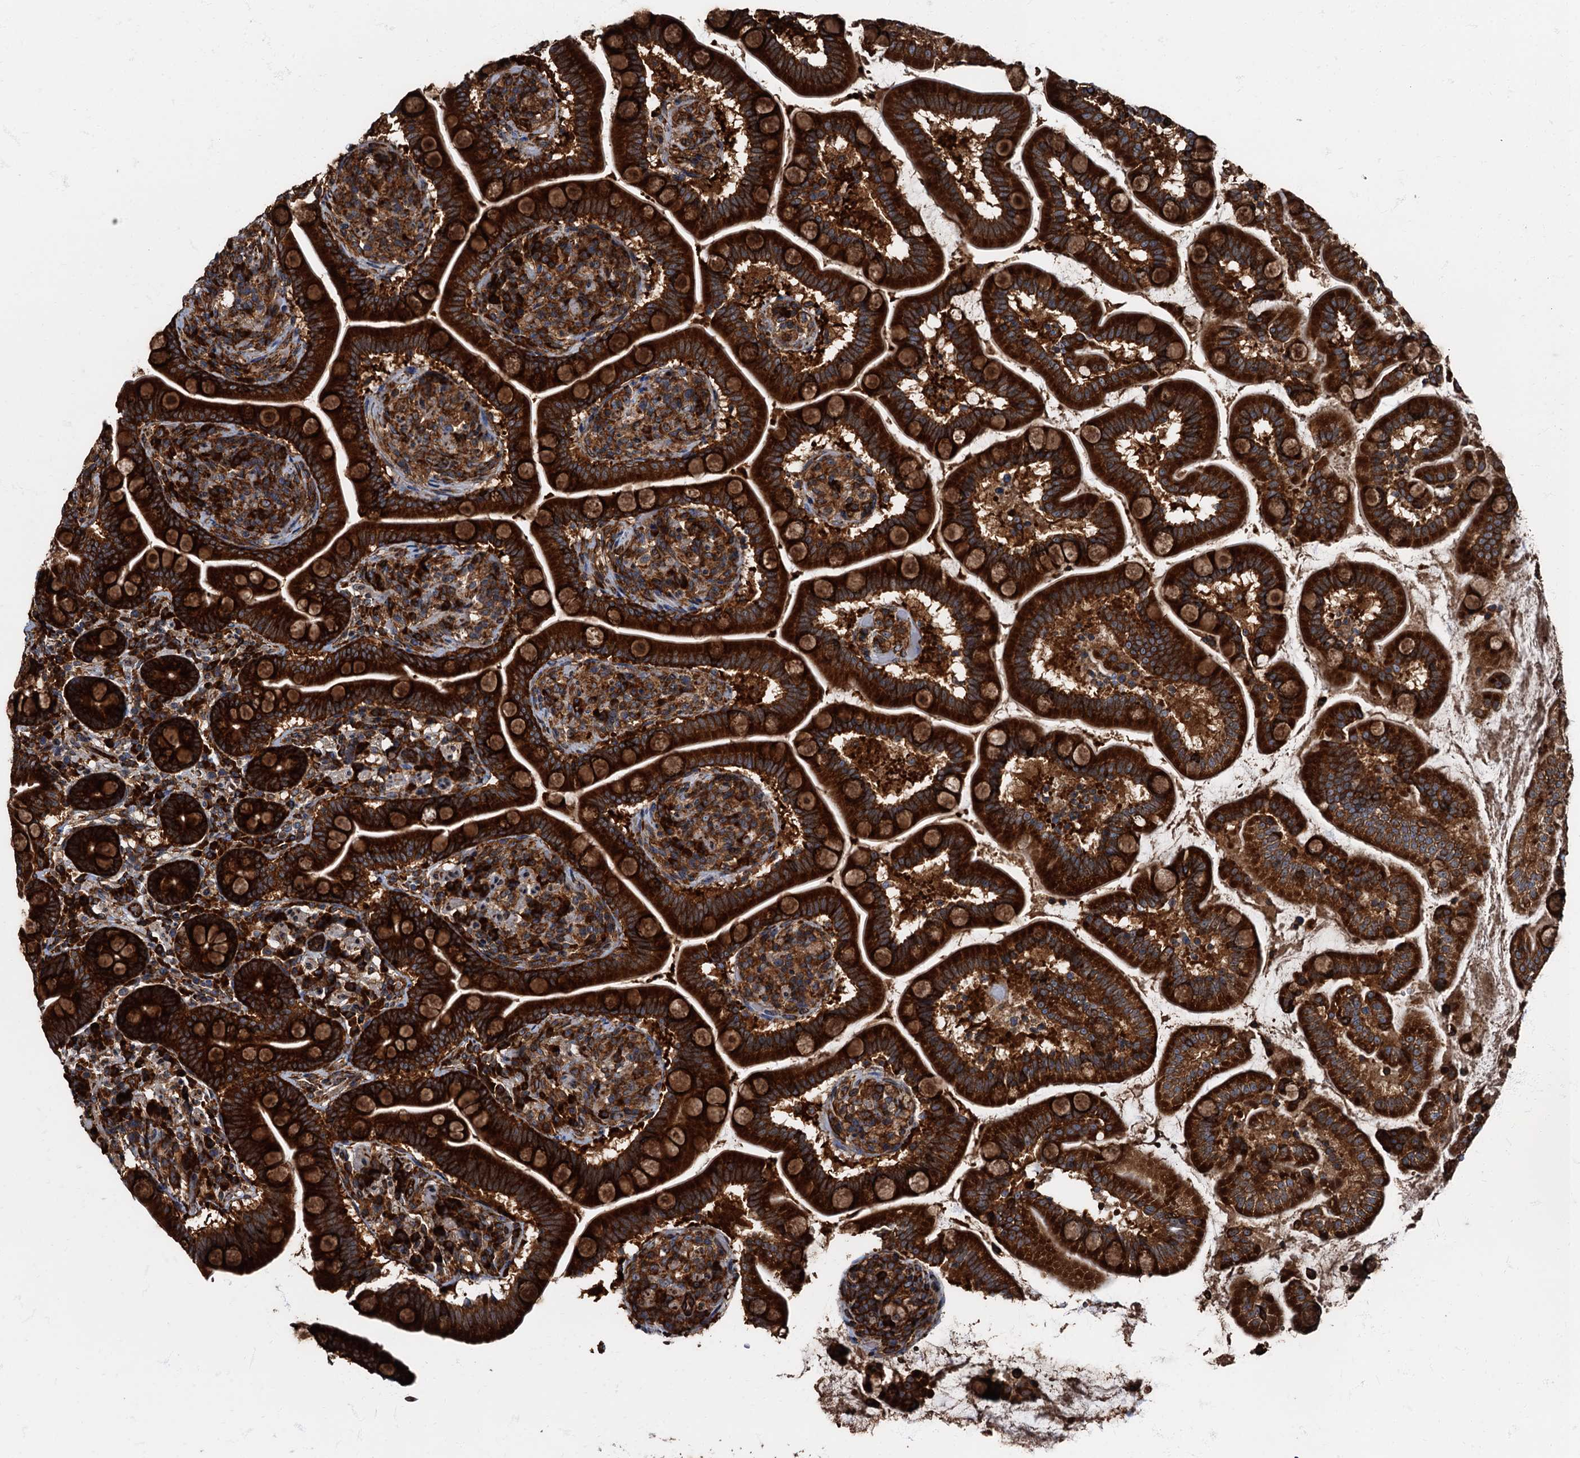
{"staining": {"intensity": "strong", "quantity": ">75%", "location": "cytoplasmic/membranous"}, "tissue": "small intestine", "cell_type": "Glandular cells", "image_type": "normal", "snomed": [{"axis": "morphology", "description": "Normal tissue, NOS"}, {"axis": "topography", "description": "Small intestine"}], "caption": "Immunohistochemical staining of benign human small intestine shows high levels of strong cytoplasmic/membranous expression in approximately >75% of glandular cells.", "gene": "ATP2C1", "patient": {"sex": "female", "age": 64}}